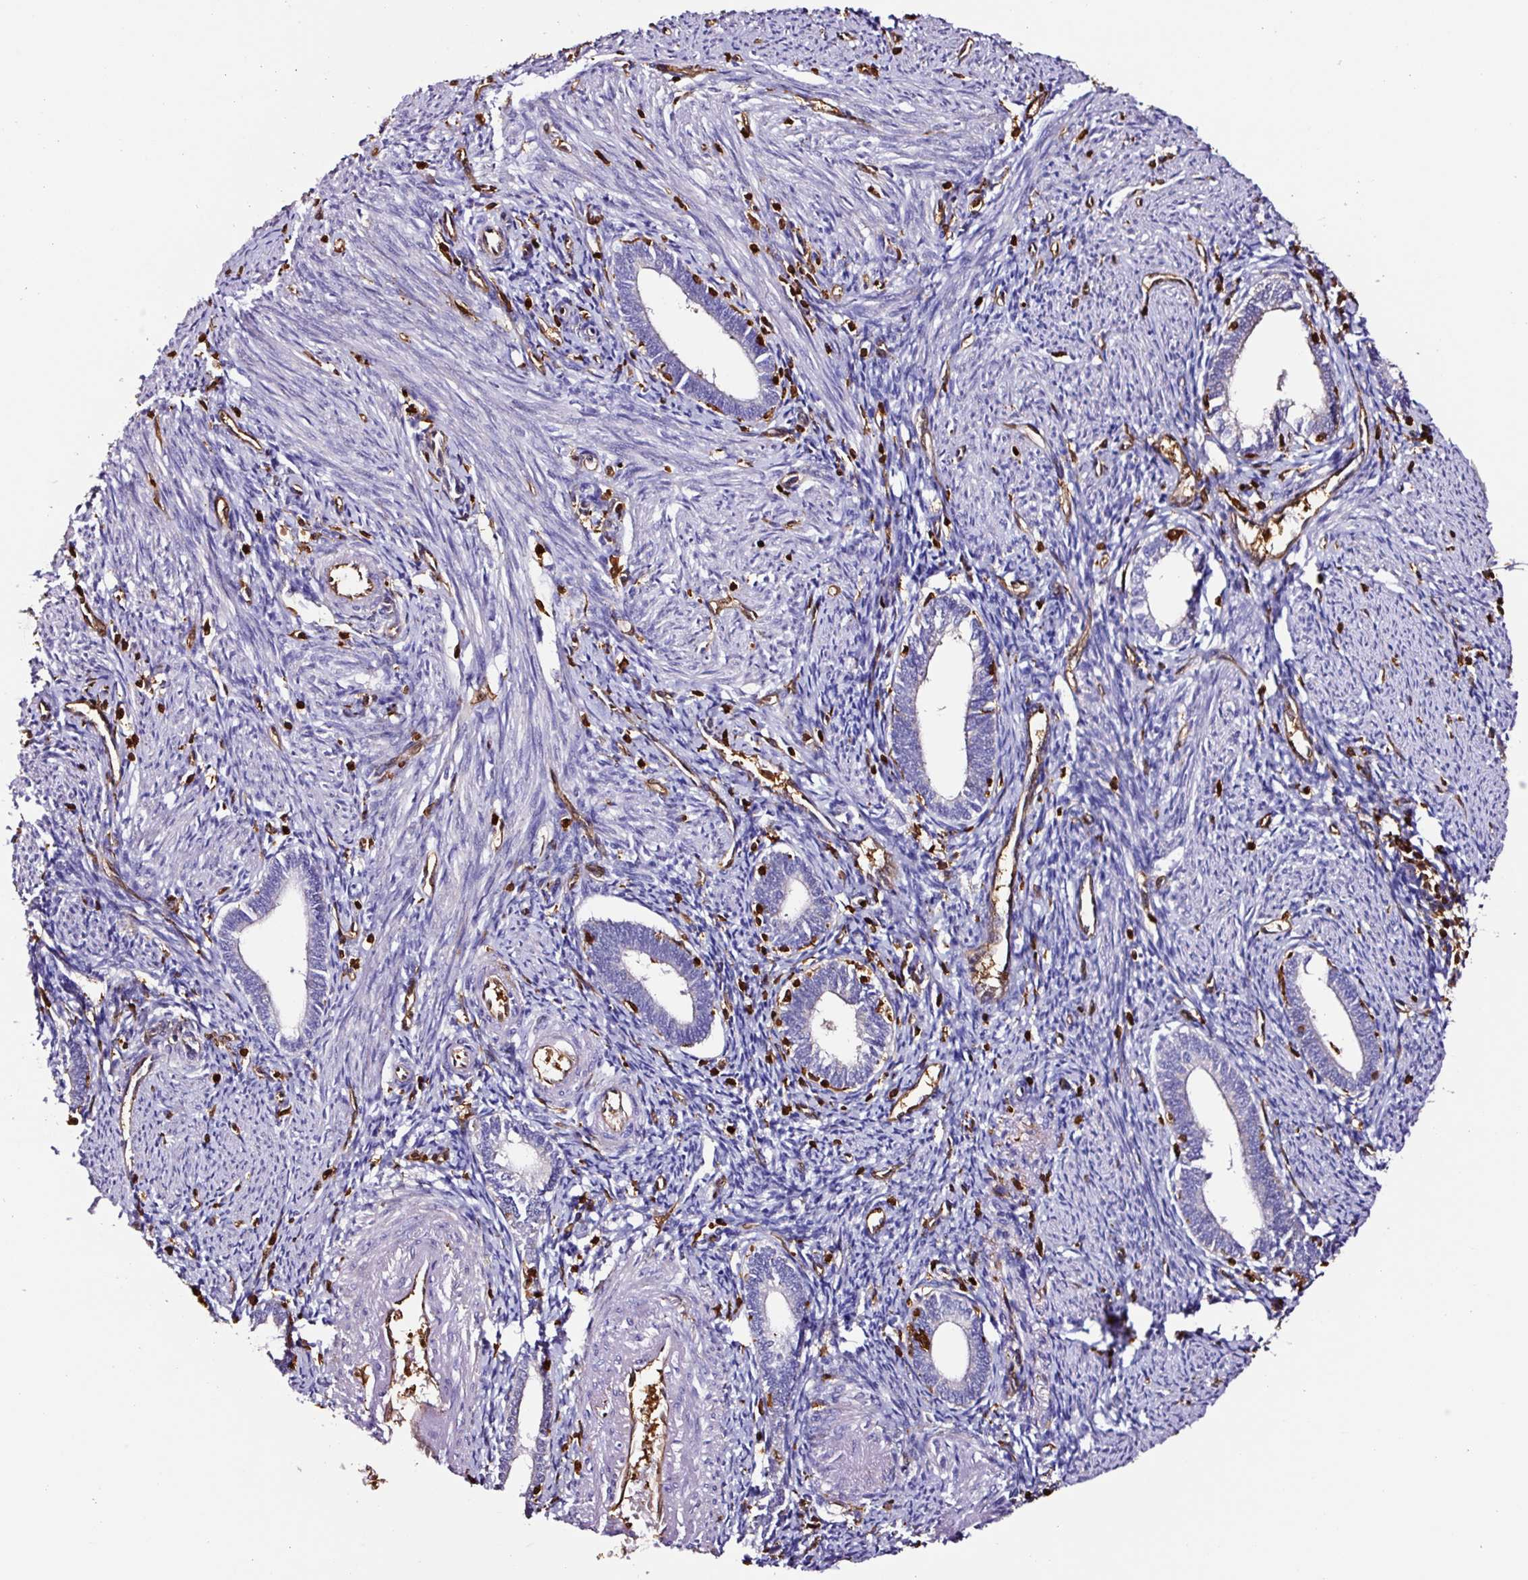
{"staining": {"intensity": "strong", "quantity": "<25%", "location": "cytoplasmic/membranous,nuclear"}, "tissue": "endometrium", "cell_type": "Cells in endometrial stroma", "image_type": "normal", "snomed": [{"axis": "morphology", "description": "Normal tissue, NOS"}, {"axis": "topography", "description": "Endometrium"}], "caption": "Endometrium stained with immunohistochemistry (IHC) exhibits strong cytoplasmic/membranous,nuclear positivity in about <25% of cells in endometrial stroma. Ihc stains the protein in brown and the nuclei are stained blue.", "gene": "ARHGDIB", "patient": {"sex": "female", "age": 41}}